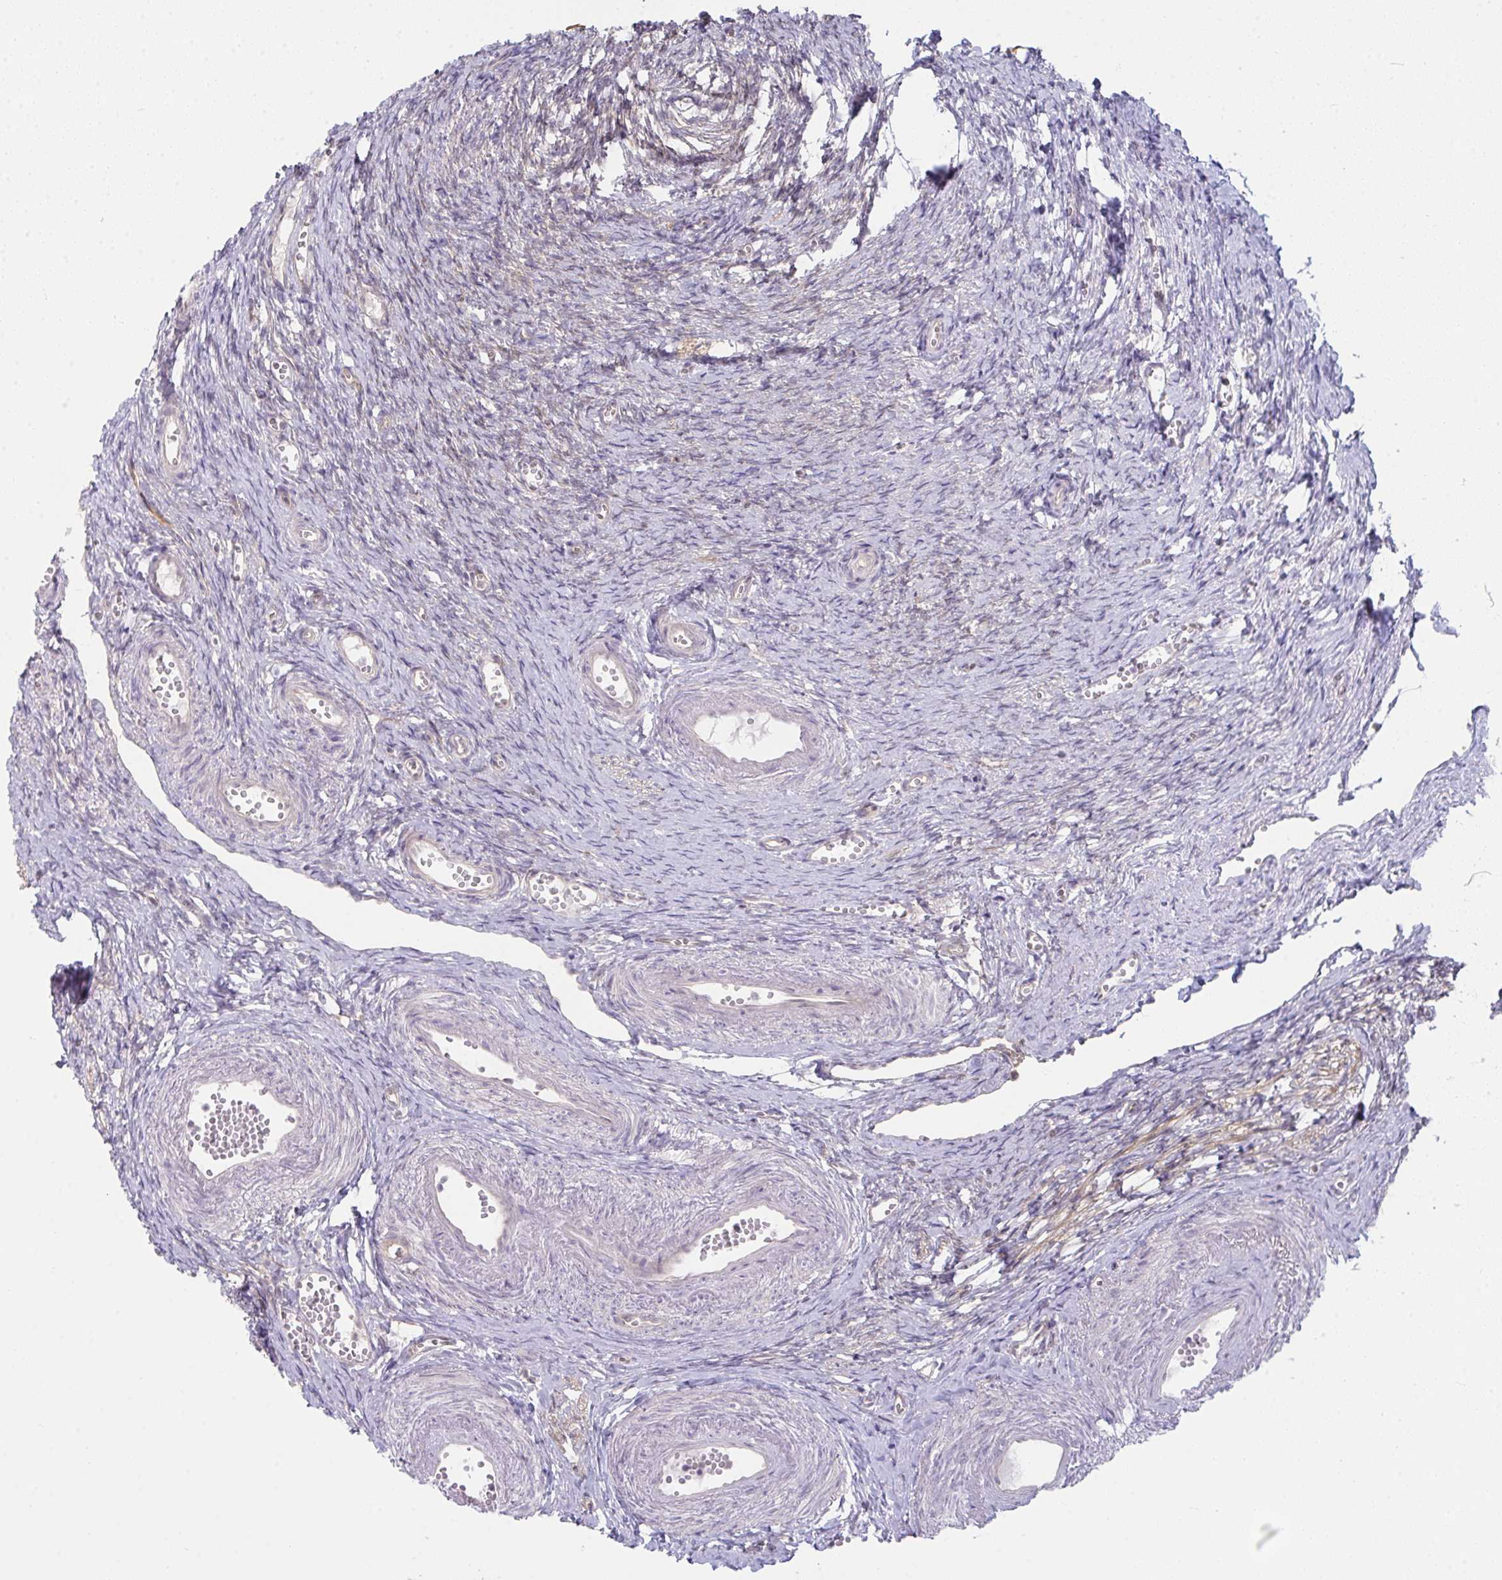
{"staining": {"intensity": "weak", "quantity": ">75%", "location": "cytoplasmic/membranous"}, "tissue": "ovary", "cell_type": "Follicle cells", "image_type": "normal", "snomed": [{"axis": "morphology", "description": "Normal tissue, NOS"}, {"axis": "topography", "description": "Ovary"}], "caption": "A high-resolution image shows IHC staining of unremarkable ovary, which shows weak cytoplasmic/membranous expression in approximately >75% of follicle cells.", "gene": "CASP9", "patient": {"sex": "female", "age": 41}}